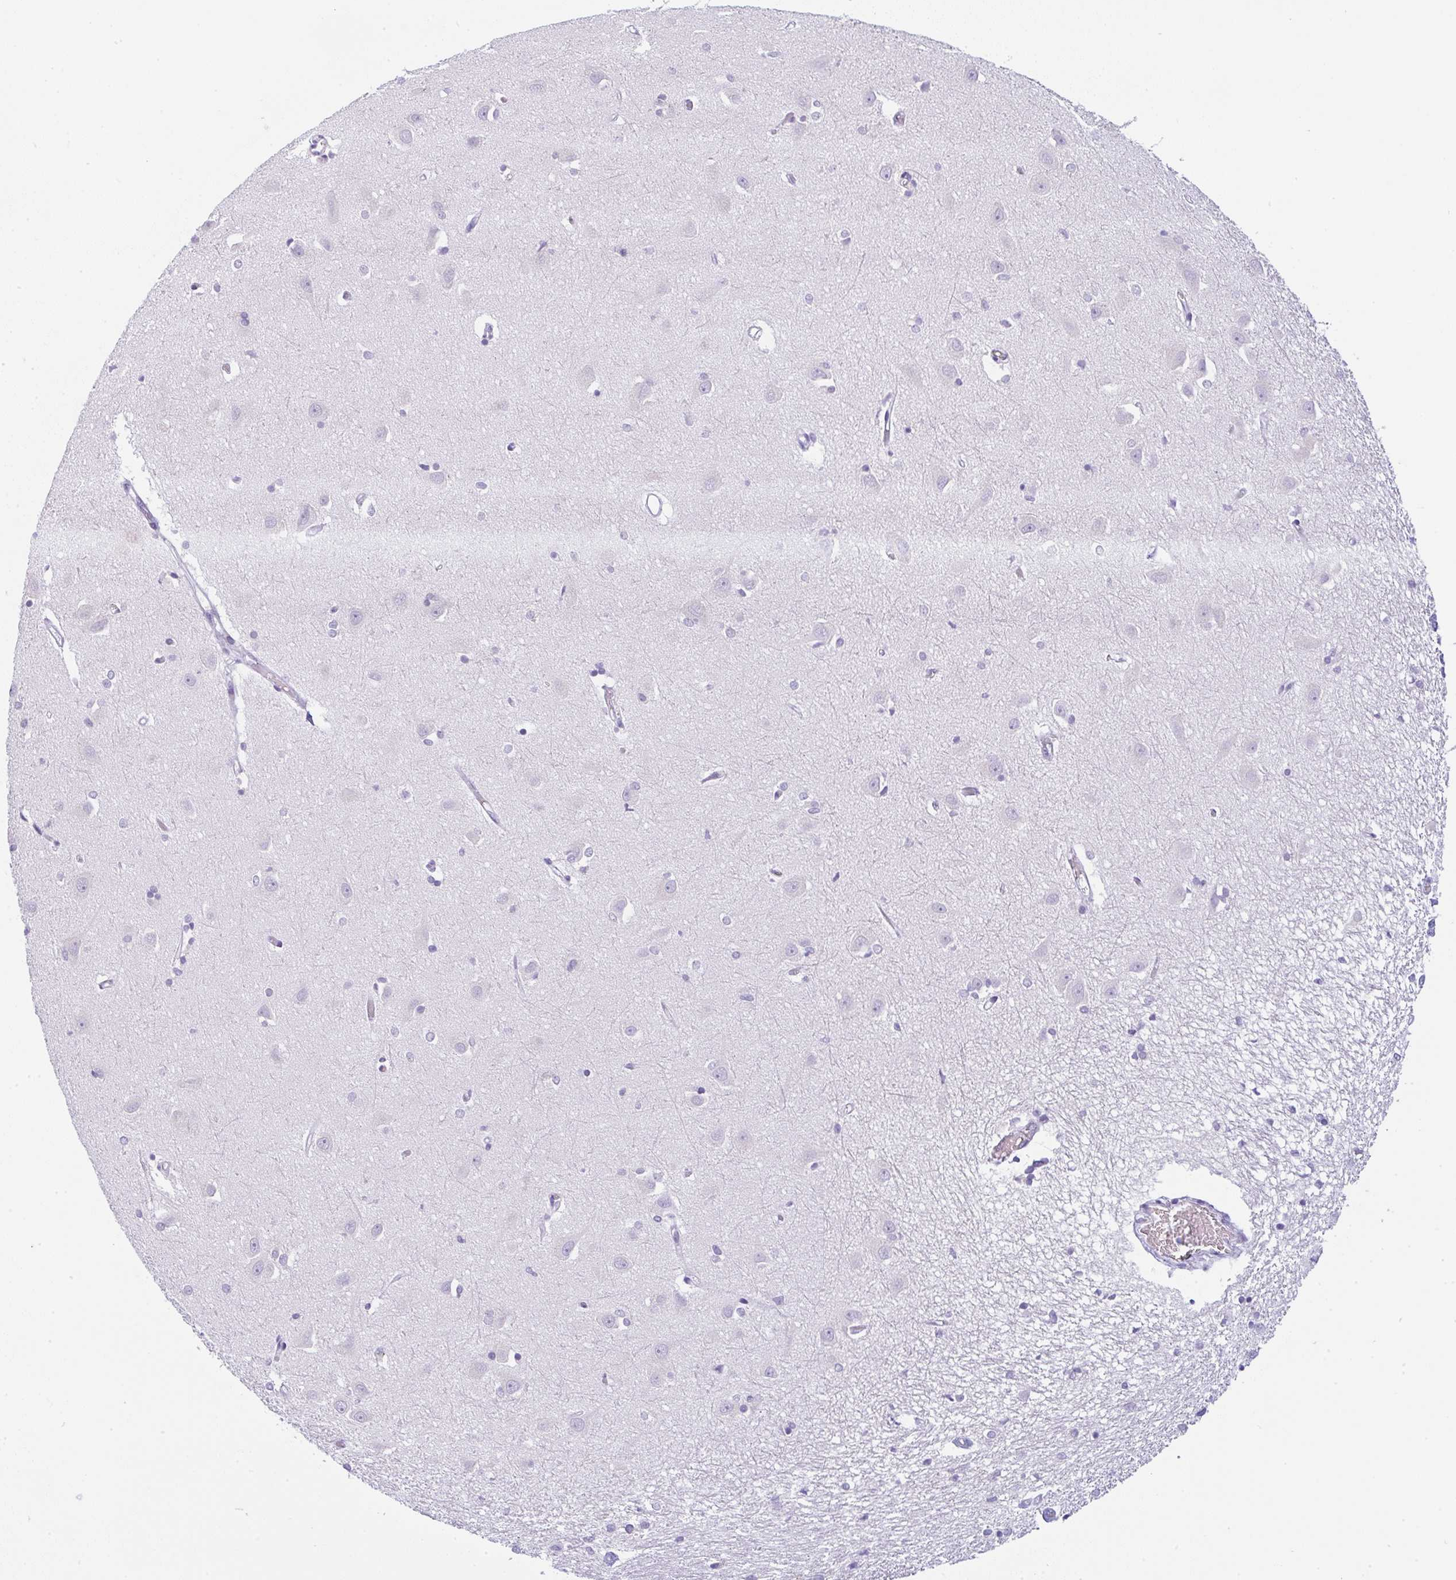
{"staining": {"intensity": "negative", "quantity": "none", "location": "none"}, "tissue": "caudate", "cell_type": "Glial cells", "image_type": "normal", "snomed": [{"axis": "morphology", "description": "Normal tissue, NOS"}, {"axis": "topography", "description": "Lateral ventricle wall"}, {"axis": "topography", "description": "Hippocampus"}], "caption": "Immunohistochemistry (IHC) image of benign caudate: human caudate stained with DAB (3,3'-diaminobenzidine) shows no significant protein expression in glial cells.", "gene": "LPAR4", "patient": {"sex": "female", "age": 63}}